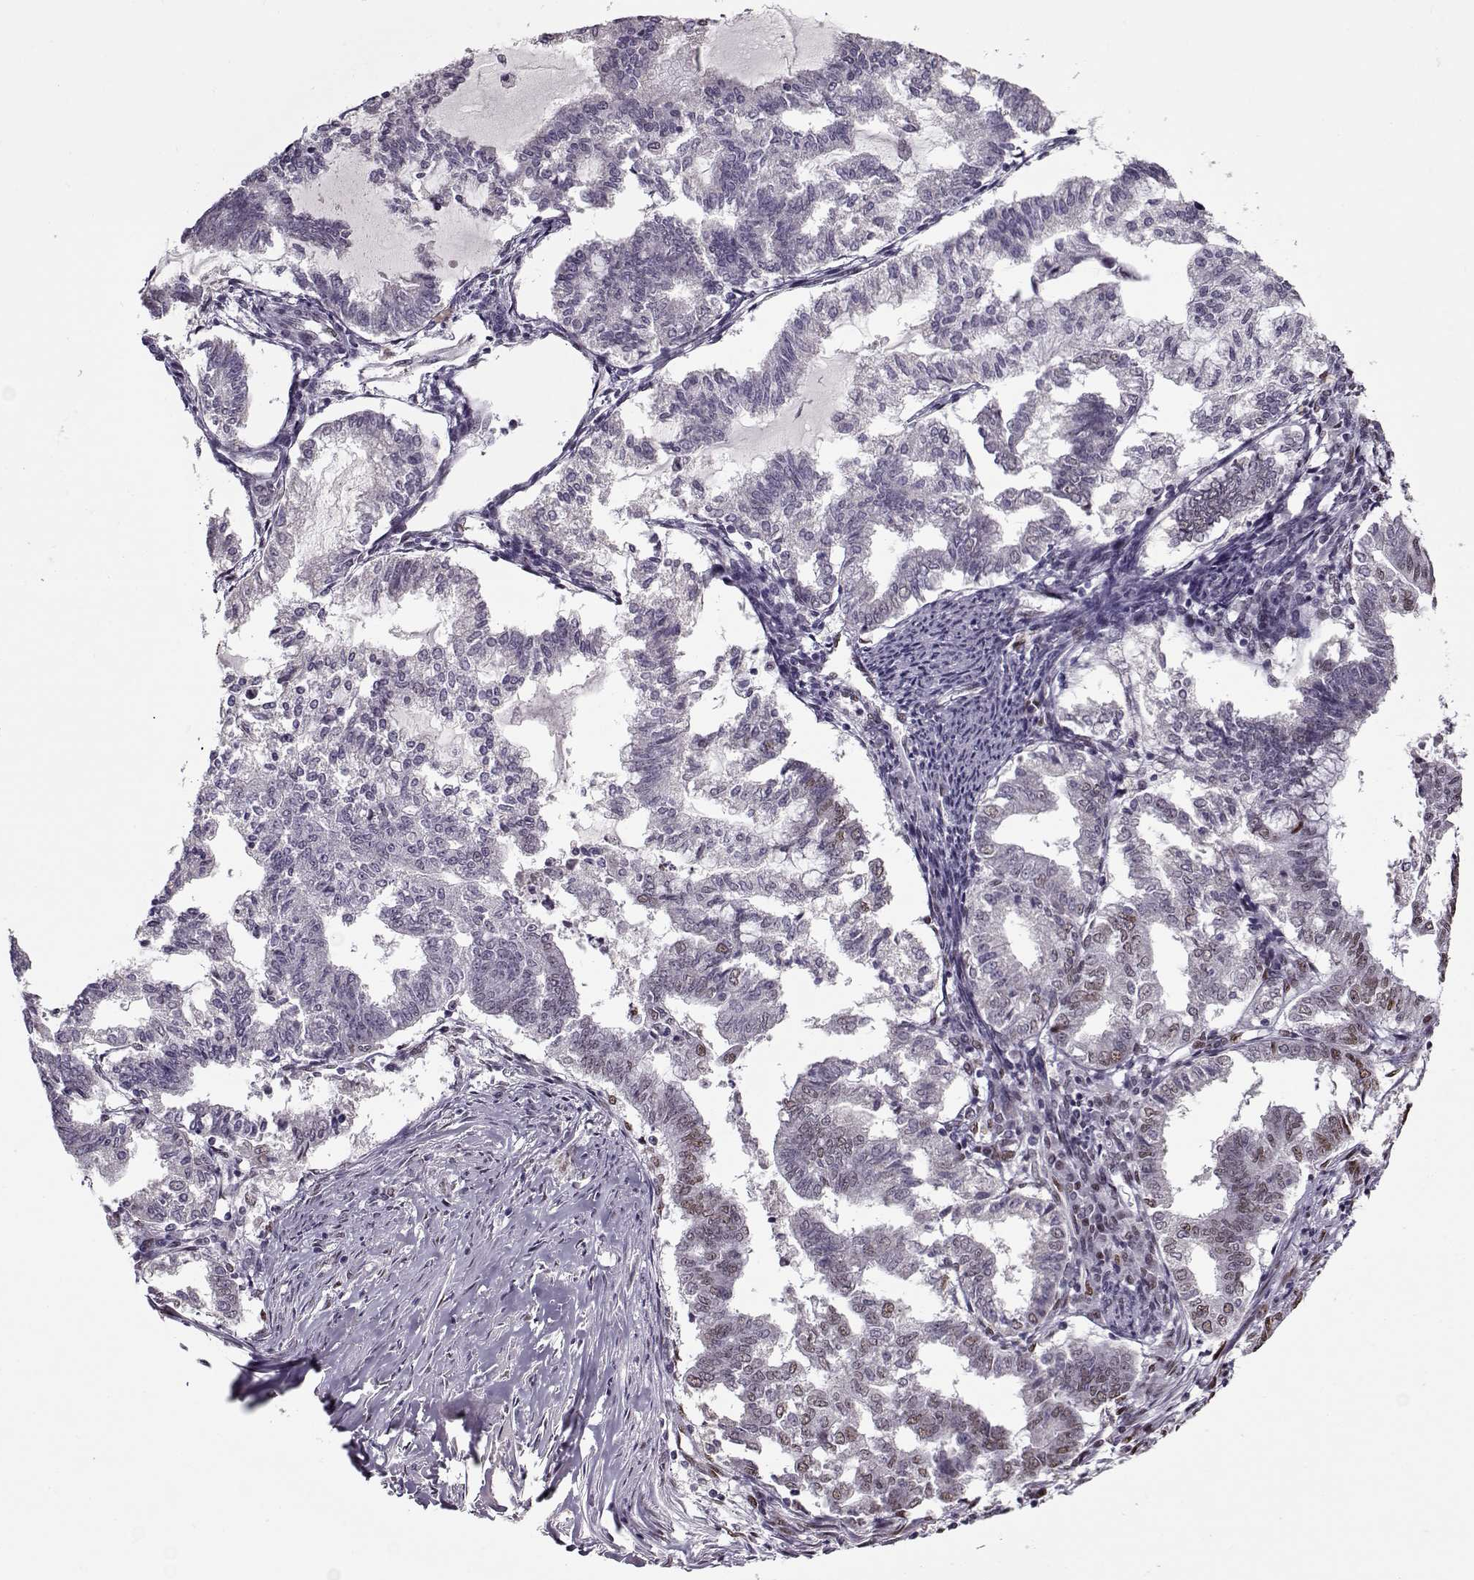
{"staining": {"intensity": "weak", "quantity": "<25%", "location": "nuclear"}, "tissue": "endometrial cancer", "cell_type": "Tumor cells", "image_type": "cancer", "snomed": [{"axis": "morphology", "description": "Adenocarcinoma, NOS"}, {"axis": "topography", "description": "Endometrium"}], "caption": "This photomicrograph is of endometrial adenocarcinoma stained with IHC to label a protein in brown with the nuclei are counter-stained blue. There is no expression in tumor cells.", "gene": "PRMT8", "patient": {"sex": "female", "age": 79}}